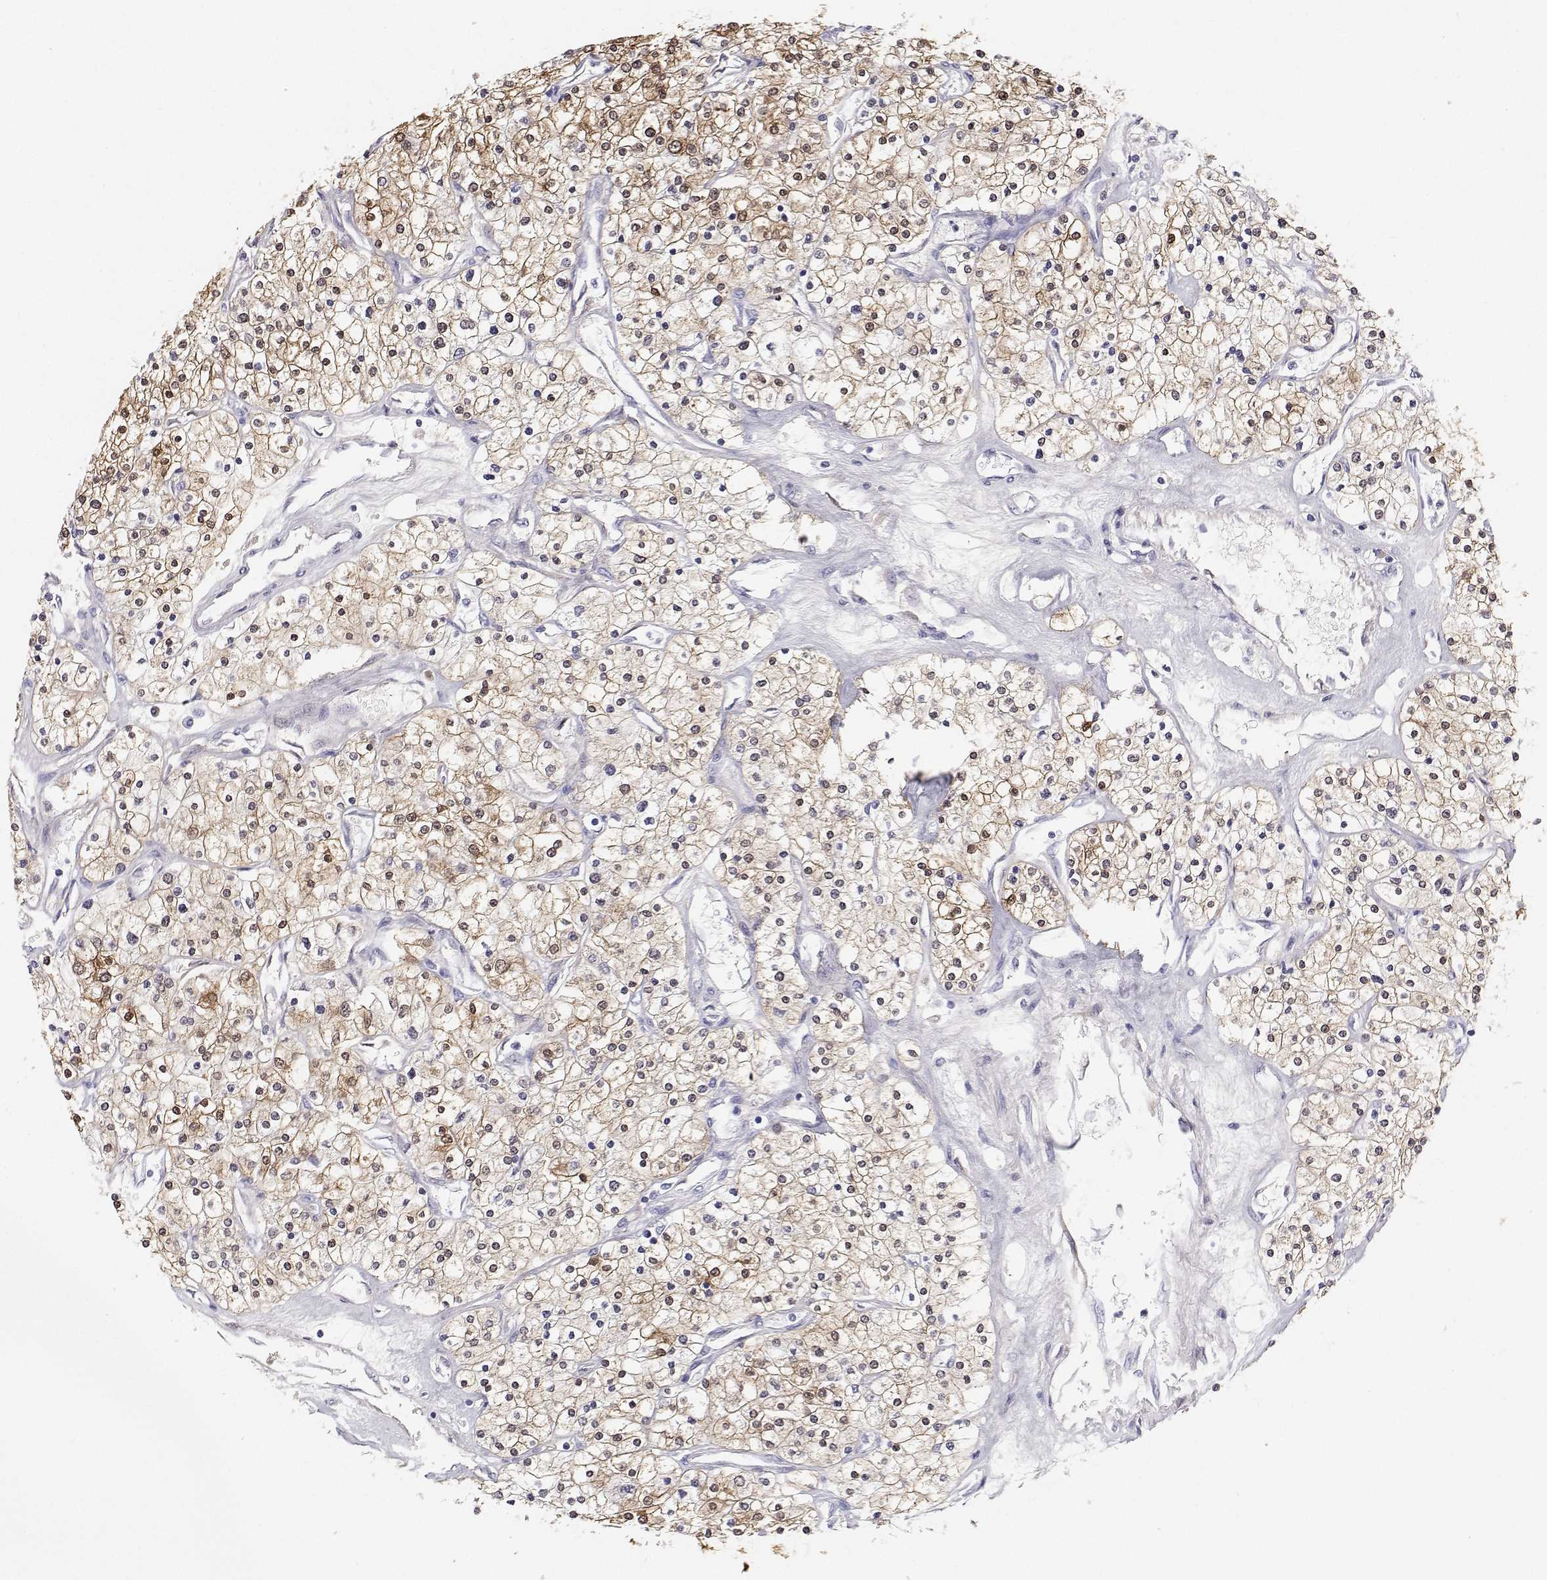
{"staining": {"intensity": "moderate", "quantity": ">75%", "location": "cytoplasmic/membranous,nuclear"}, "tissue": "renal cancer", "cell_type": "Tumor cells", "image_type": "cancer", "snomed": [{"axis": "morphology", "description": "Adenocarcinoma, NOS"}, {"axis": "topography", "description": "Kidney"}], "caption": "Renal adenocarcinoma tissue reveals moderate cytoplasmic/membranous and nuclear staining in about >75% of tumor cells, visualized by immunohistochemistry.", "gene": "BHMT", "patient": {"sex": "male", "age": 80}}